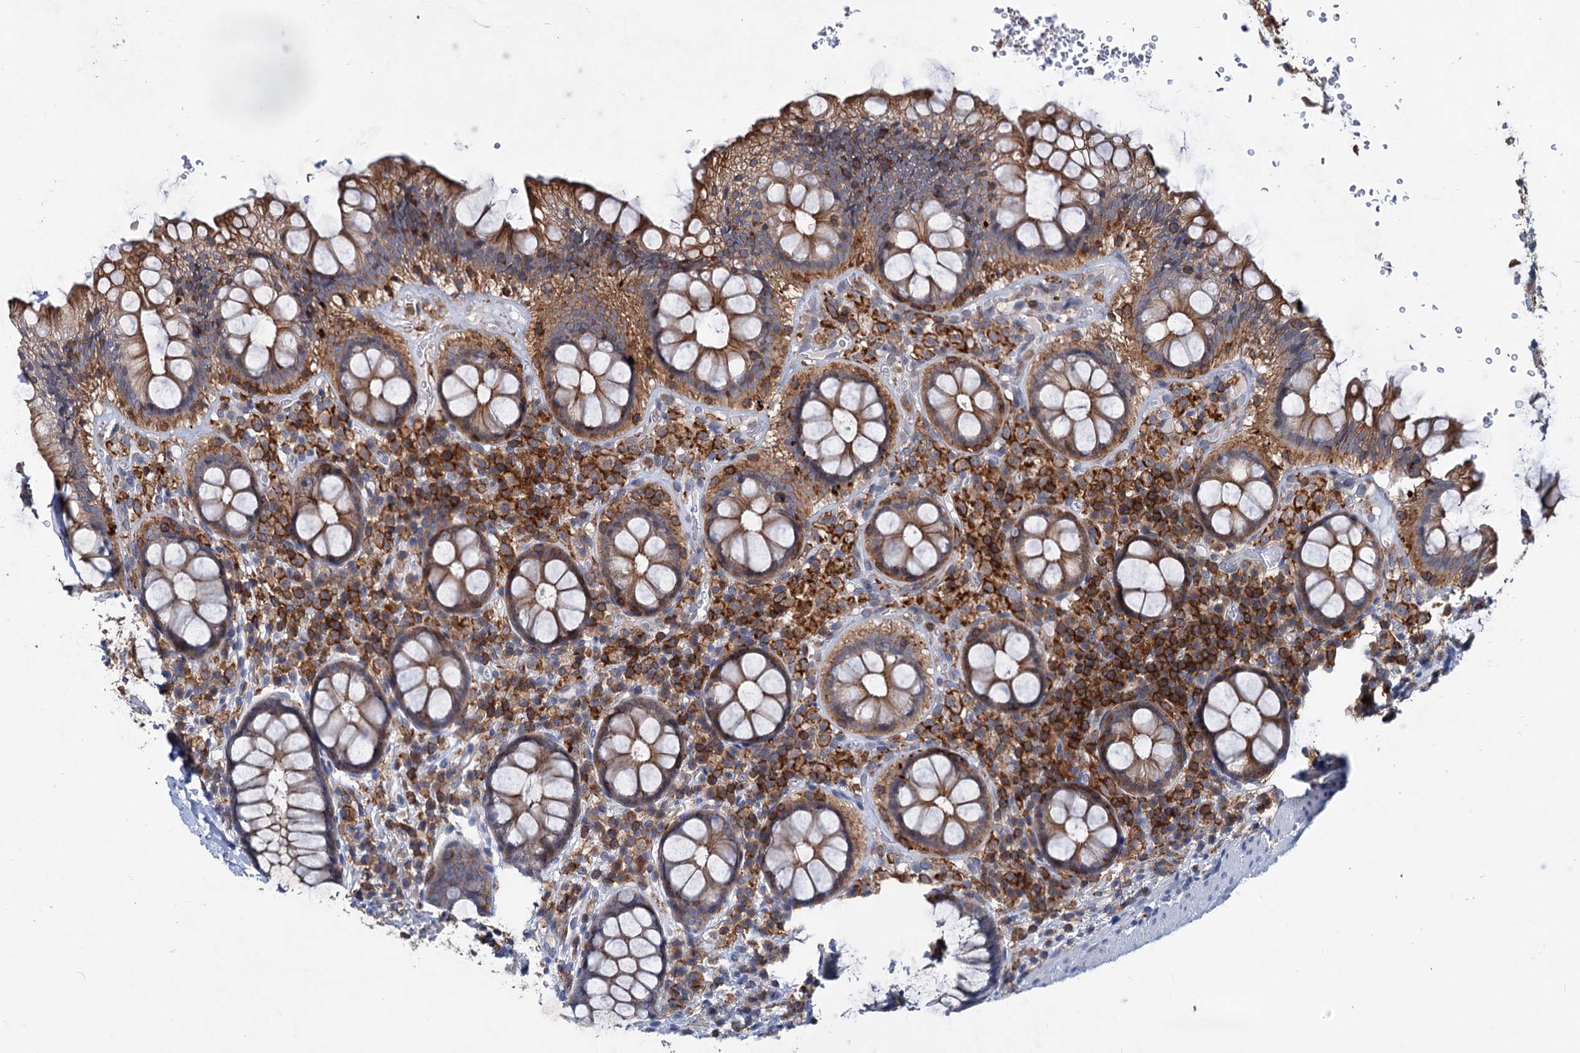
{"staining": {"intensity": "moderate", "quantity": ">75%", "location": "cytoplasmic/membranous"}, "tissue": "rectum", "cell_type": "Glandular cells", "image_type": "normal", "snomed": [{"axis": "morphology", "description": "Normal tissue, NOS"}, {"axis": "topography", "description": "Rectum"}], "caption": "Immunohistochemical staining of benign rectum exhibits medium levels of moderate cytoplasmic/membranous expression in about >75% of glandular cells.", "gene": "LRCH4", "patient": {"sex": "male", "age": 83}}